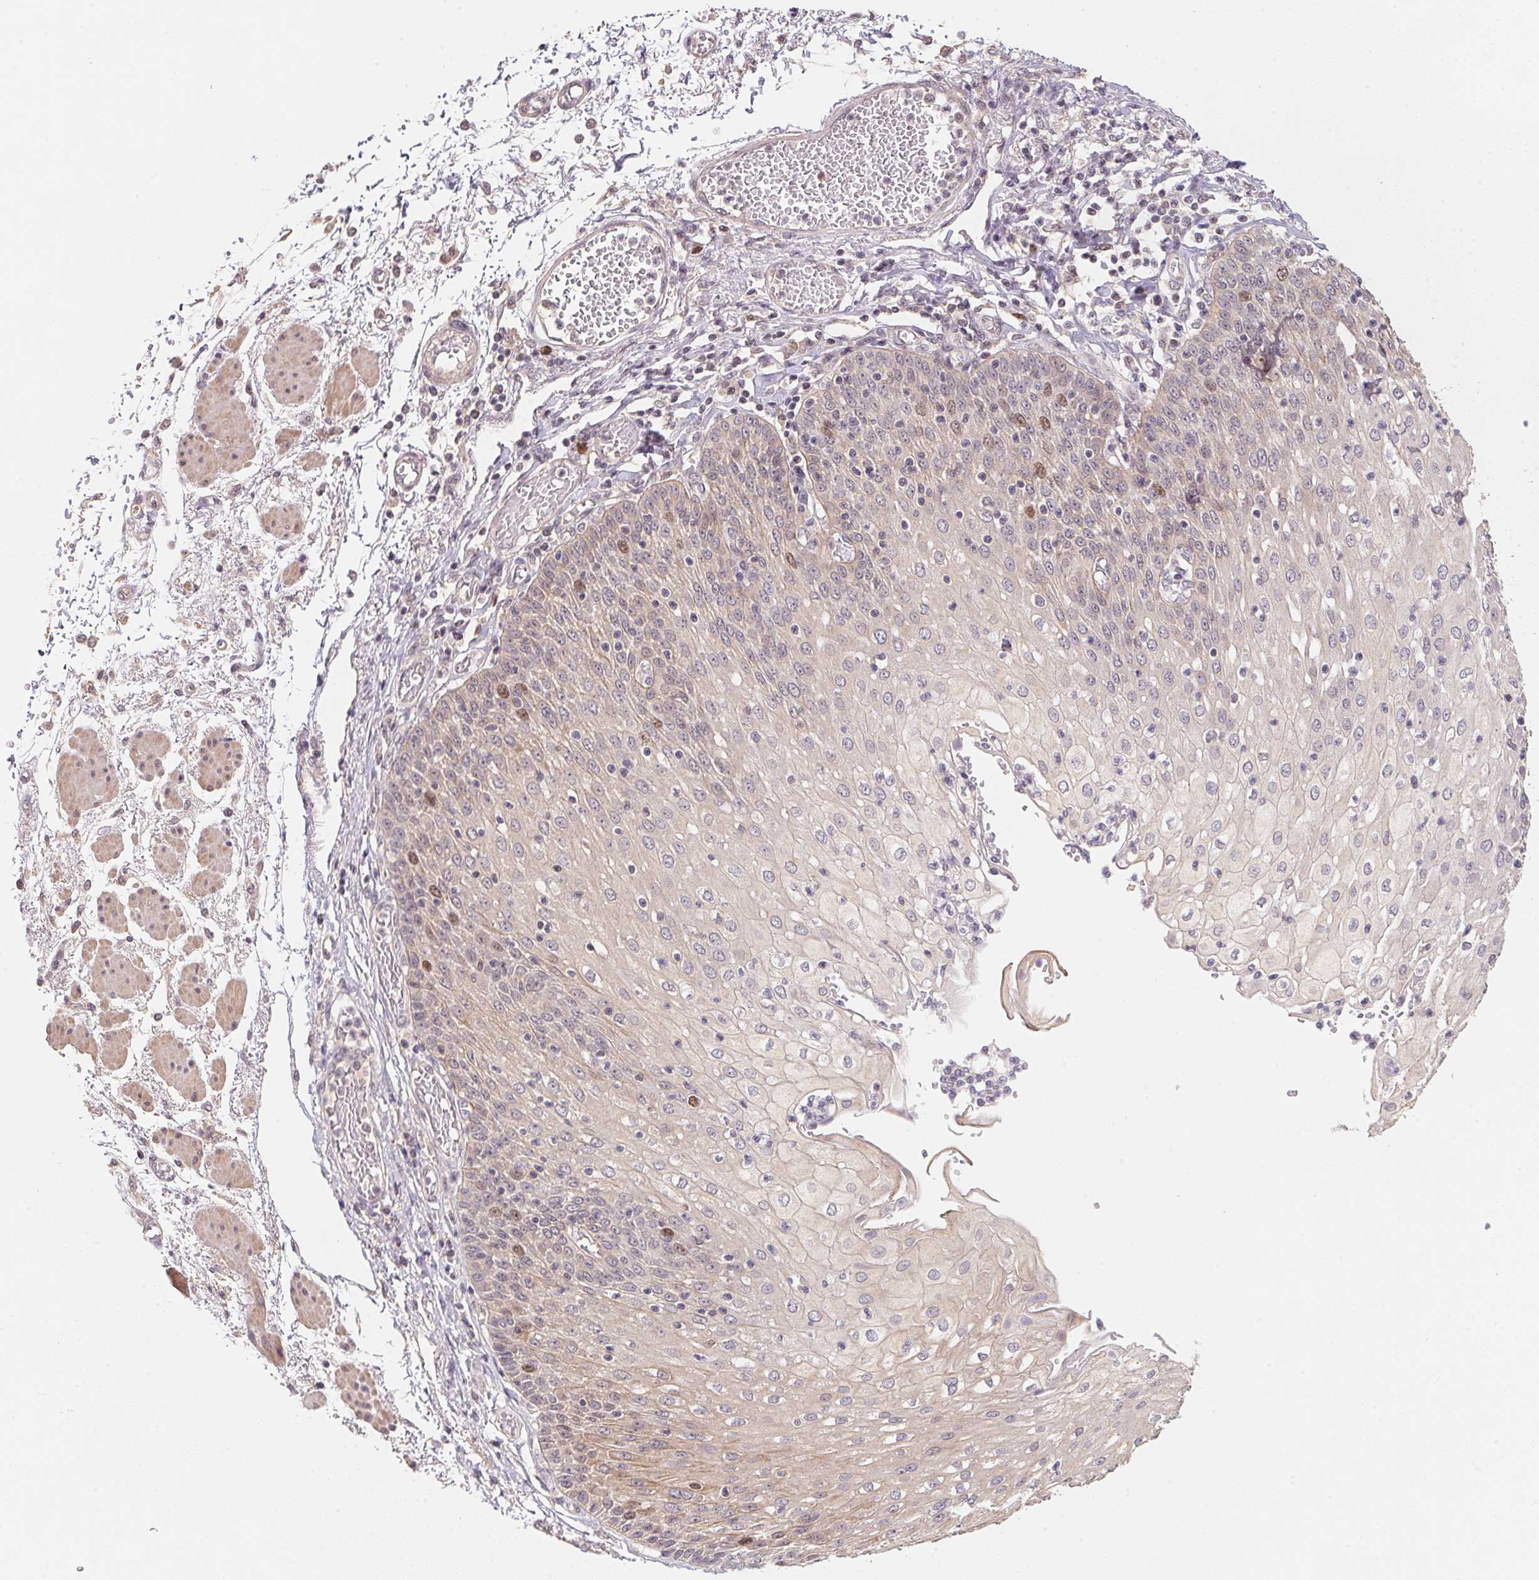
{"staining": {"intensity": "strong", "quantity": "<25%", "location": "nuclear"}, "tissue": "esophagus", "cell_type": "Squamous epithelial cells", "image_type": "normal", "snomed": [{"axis": "morphology", "description": "Normal tissue, NOS"}, {"axis": "morphology", "description": "Adenocarcinoma, NOS"}, {"axis": "topography", "description": "Esophagus"}], "caption": "Esophagus was stained to show a protein in brown. There is medium levels of strong nuclear staining in about <25% of squamous epithelial cells. (Stains: DAB in brown, nuclei in blue, Microscopy: brightfield microscopy at high magnification).", "gene": "KIFC1", "patient": {"sex": "male", "age": 81}}